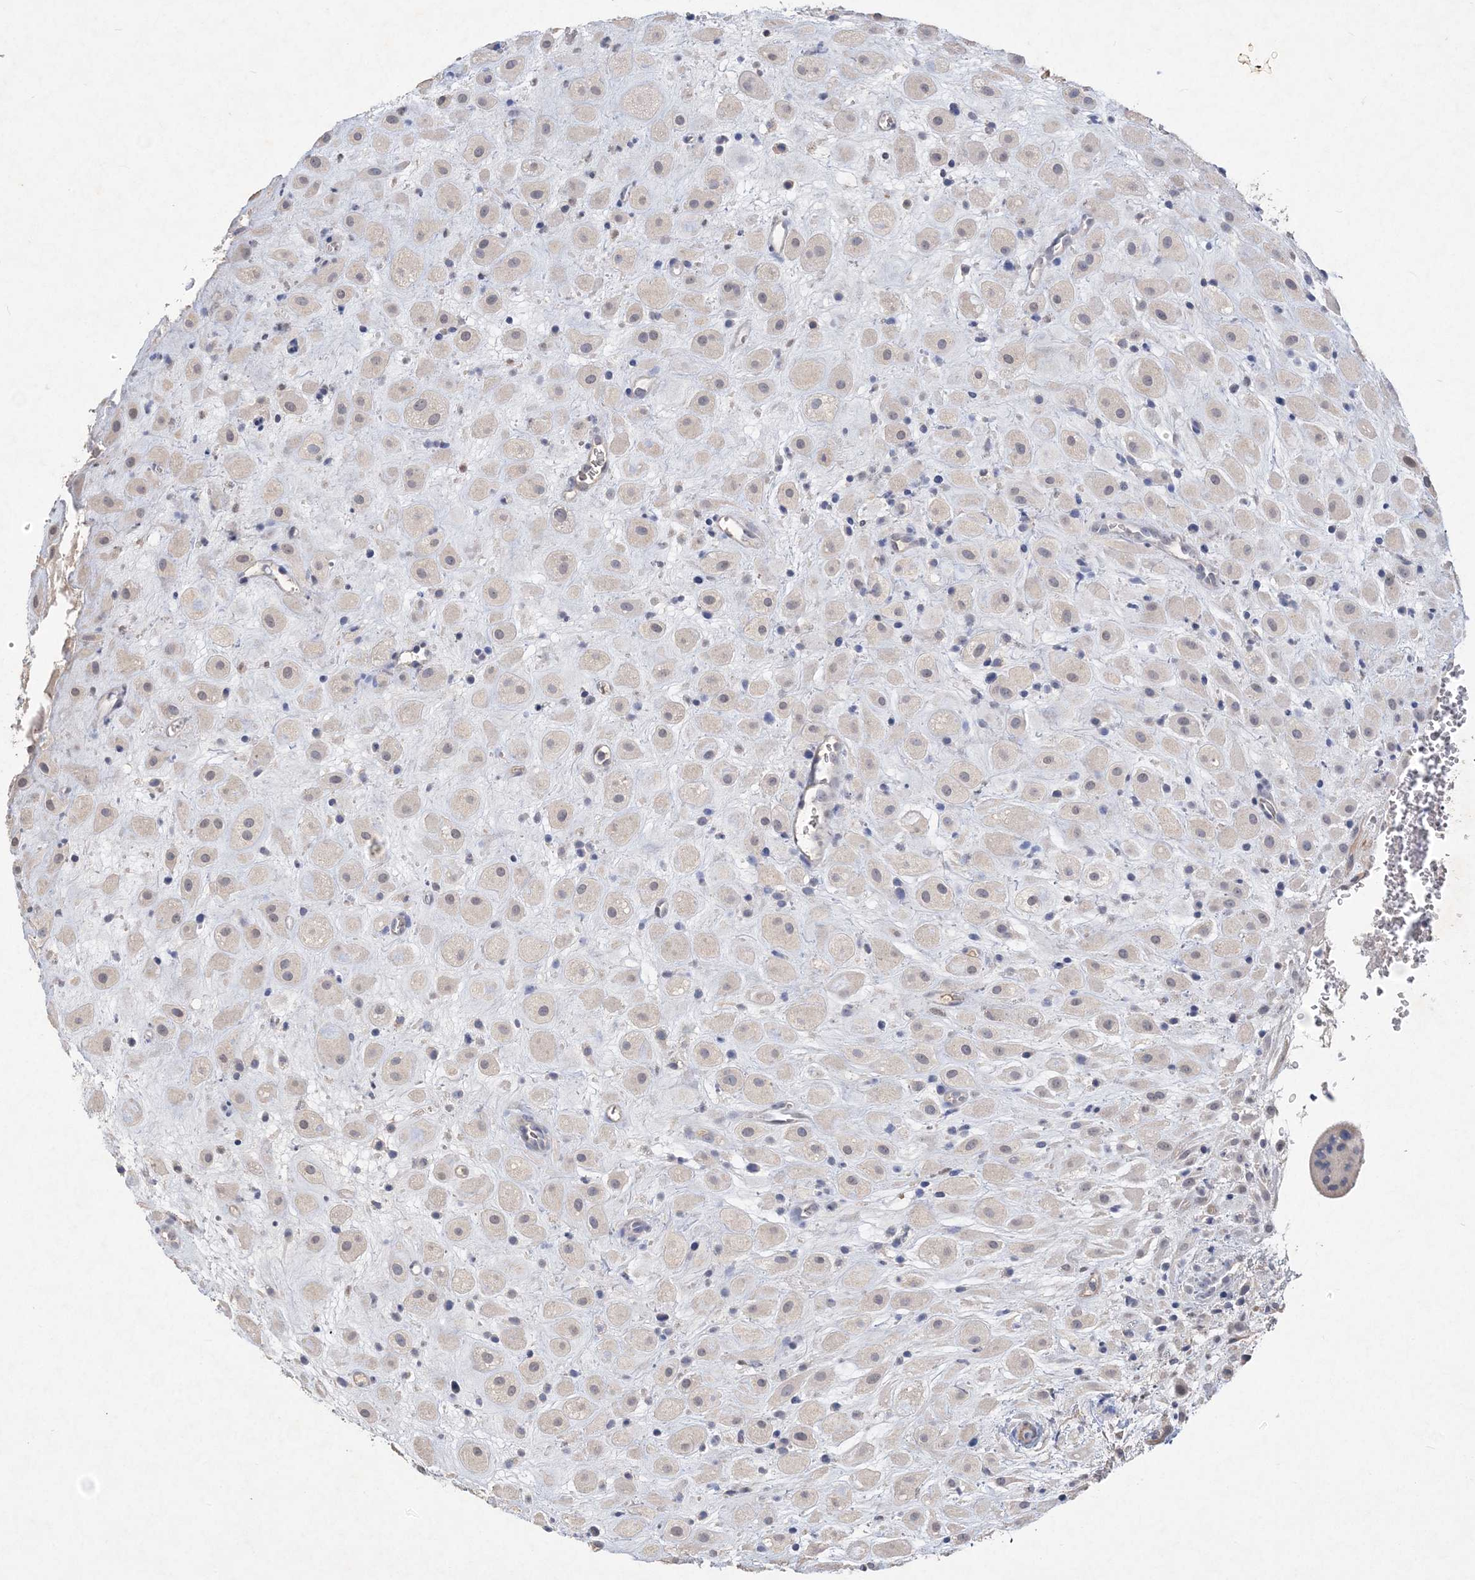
{"staining": {"intensity": "weak", "quantity": "<25%", "location": "cytoplasmic/membranous"}, "tissue": "placenta", "cell_type": "Decidual cells", "image_type": "normal", "snomed": [{"axis": "morphology", "description": "Normal tissue, NOS"}, {"axis": "topography", "description": "Placenta"}], "caption": "There is no significant positivity in decidual cells of placenta. The staining was performed using DAB (3,3'-diaminobenzidine) to visualize the protein expression in brown, while the nuclei were stained in blue with hematoxylin (Magnification: 20x).", "gene": "C11orf58", "patient": {"sex": "female", "age": 35}}